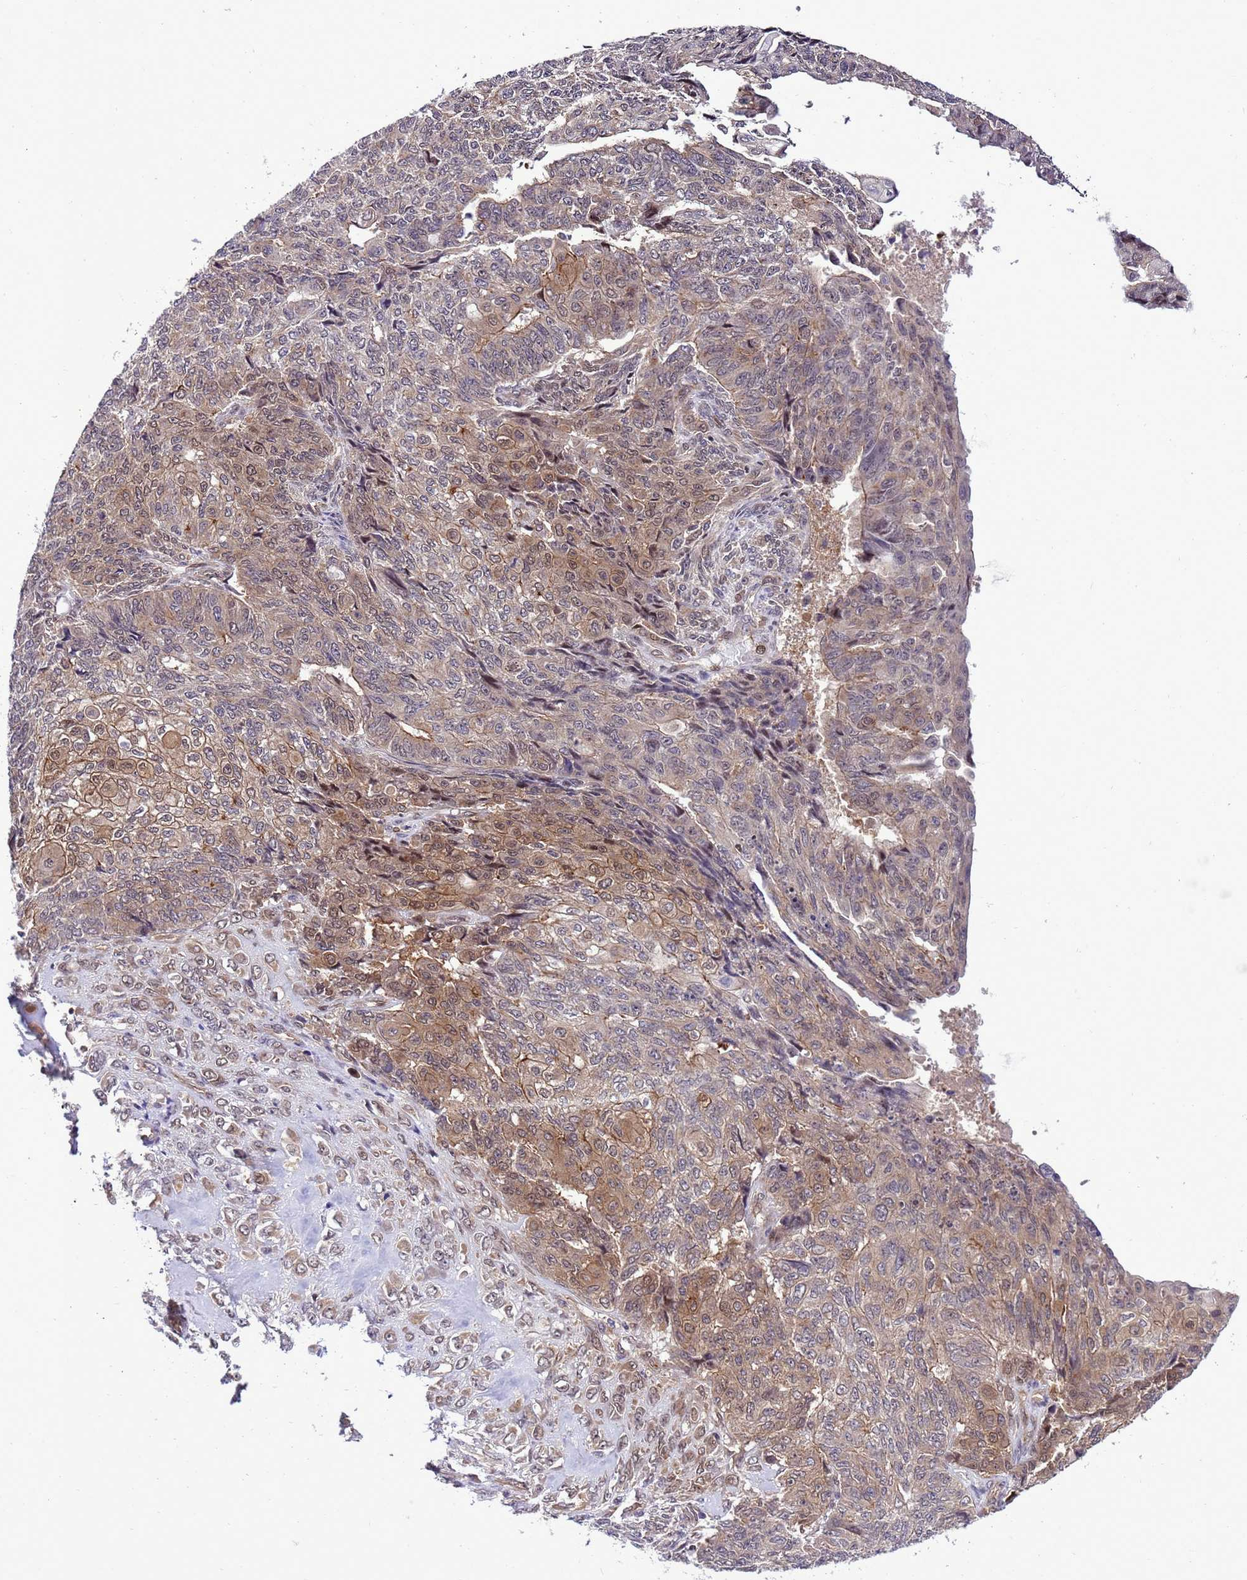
{"staining": {"intensity": "moderate", "quantity": "<25%", "location": "cytoplasmic/membranous"}, "tissue": "endometrial cancer", "cell_type": "Tumor cells", "image_type": "cancer", "snomed": [{"axis": "morphology", "description": "Adenocarcinoma, NOS"}, {"axis": "topography", "description": "Endometrium"}], "caption": "A histopathology image showing moderate cytoplasmic/membranous staining in approximately <25% of tumor cells in adenocarcinoma (endometrial), as visualized by brown immunohistochemical staining.", "gene": "RASD1", "patient": {"sex": "female", "age": 32}}